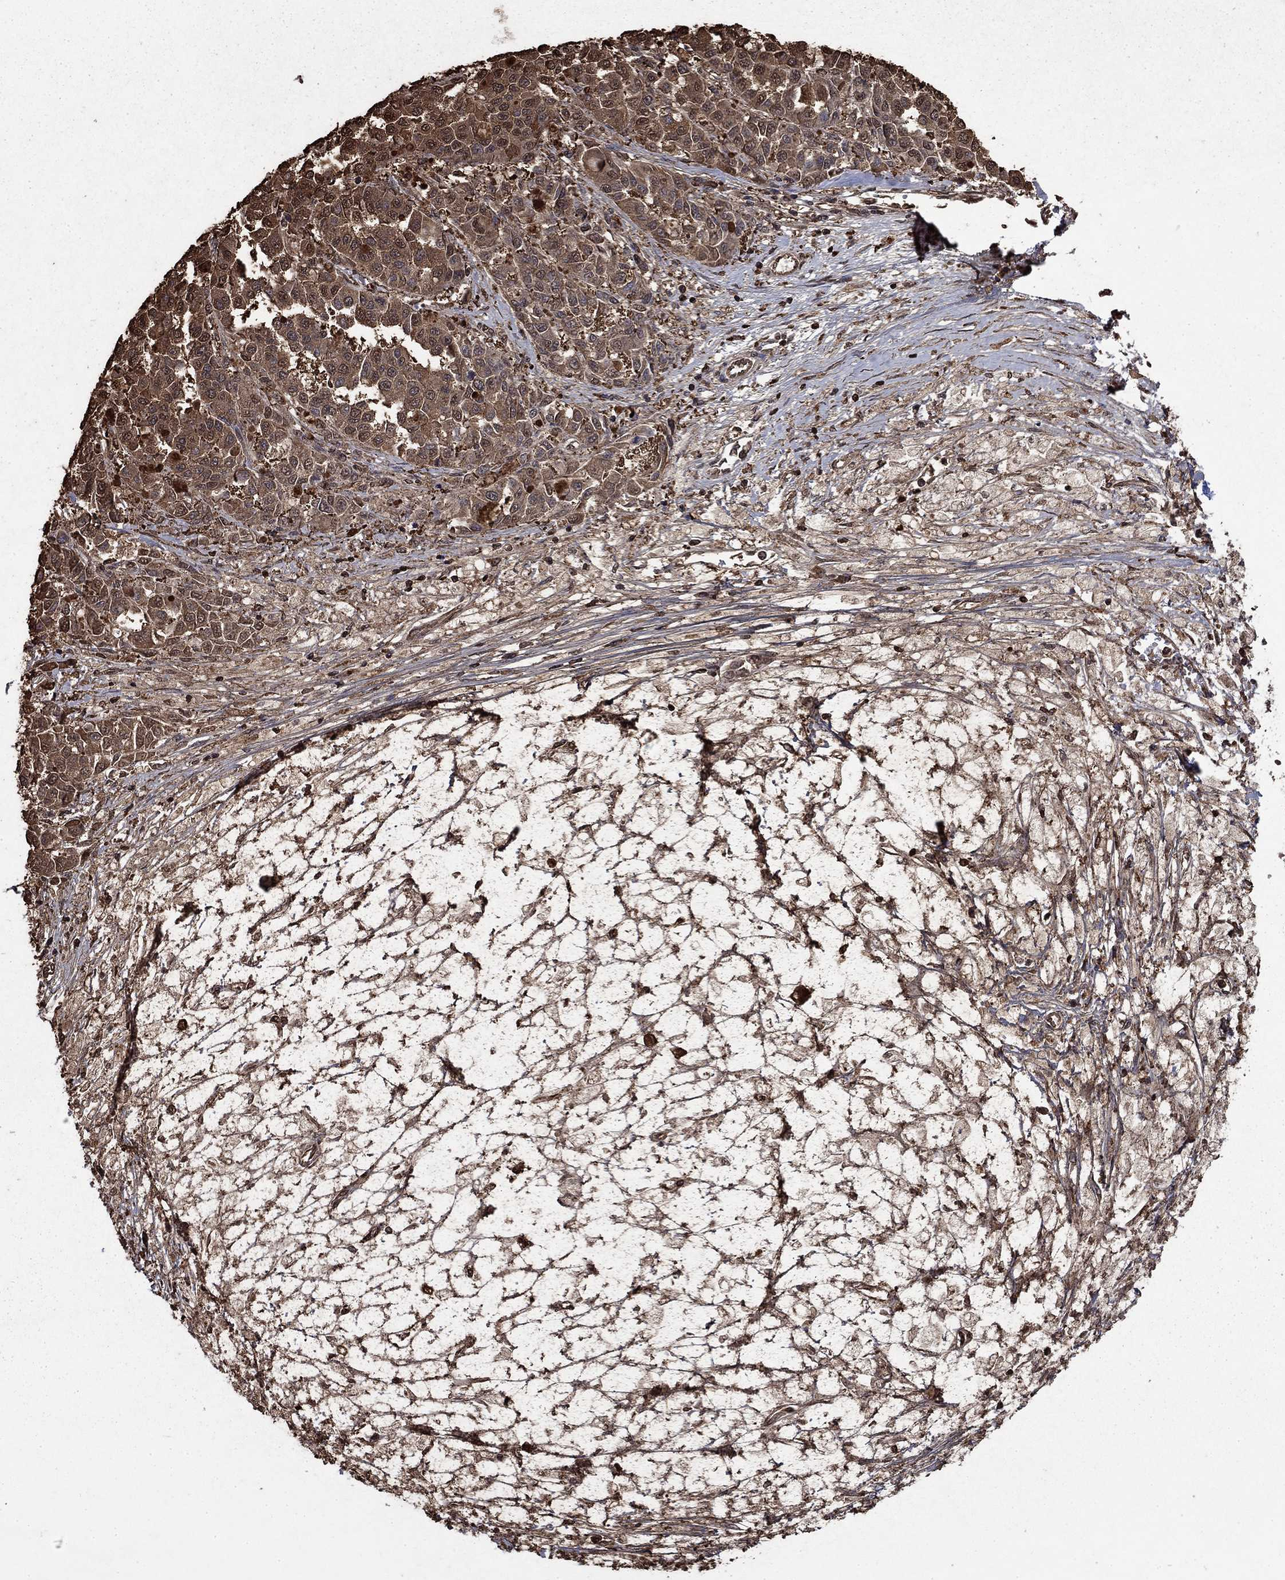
{"staining": {"intensity": "moderate", "quantity": "25%-75%", "location": "cytoplasmic/membranous,nuclear"}, "tissue": "melanoma", "cell_type": "Tumor cells", "image_type": "cancer", "snomed": [{"axis": "morphology", "description": "Malignant melanoma, NOS"}, {"axis": "topography", "description": "Skin"}], "caption": "Malignant melanoma tissue exhibits moderate cytoplasmic/membranous and nuclear staining in approximately 25%-75% of tumor cells, visualized by immunohistochemistry.", "gene": "GAPDH", "patient": {"sex": "female", "age": 58}}